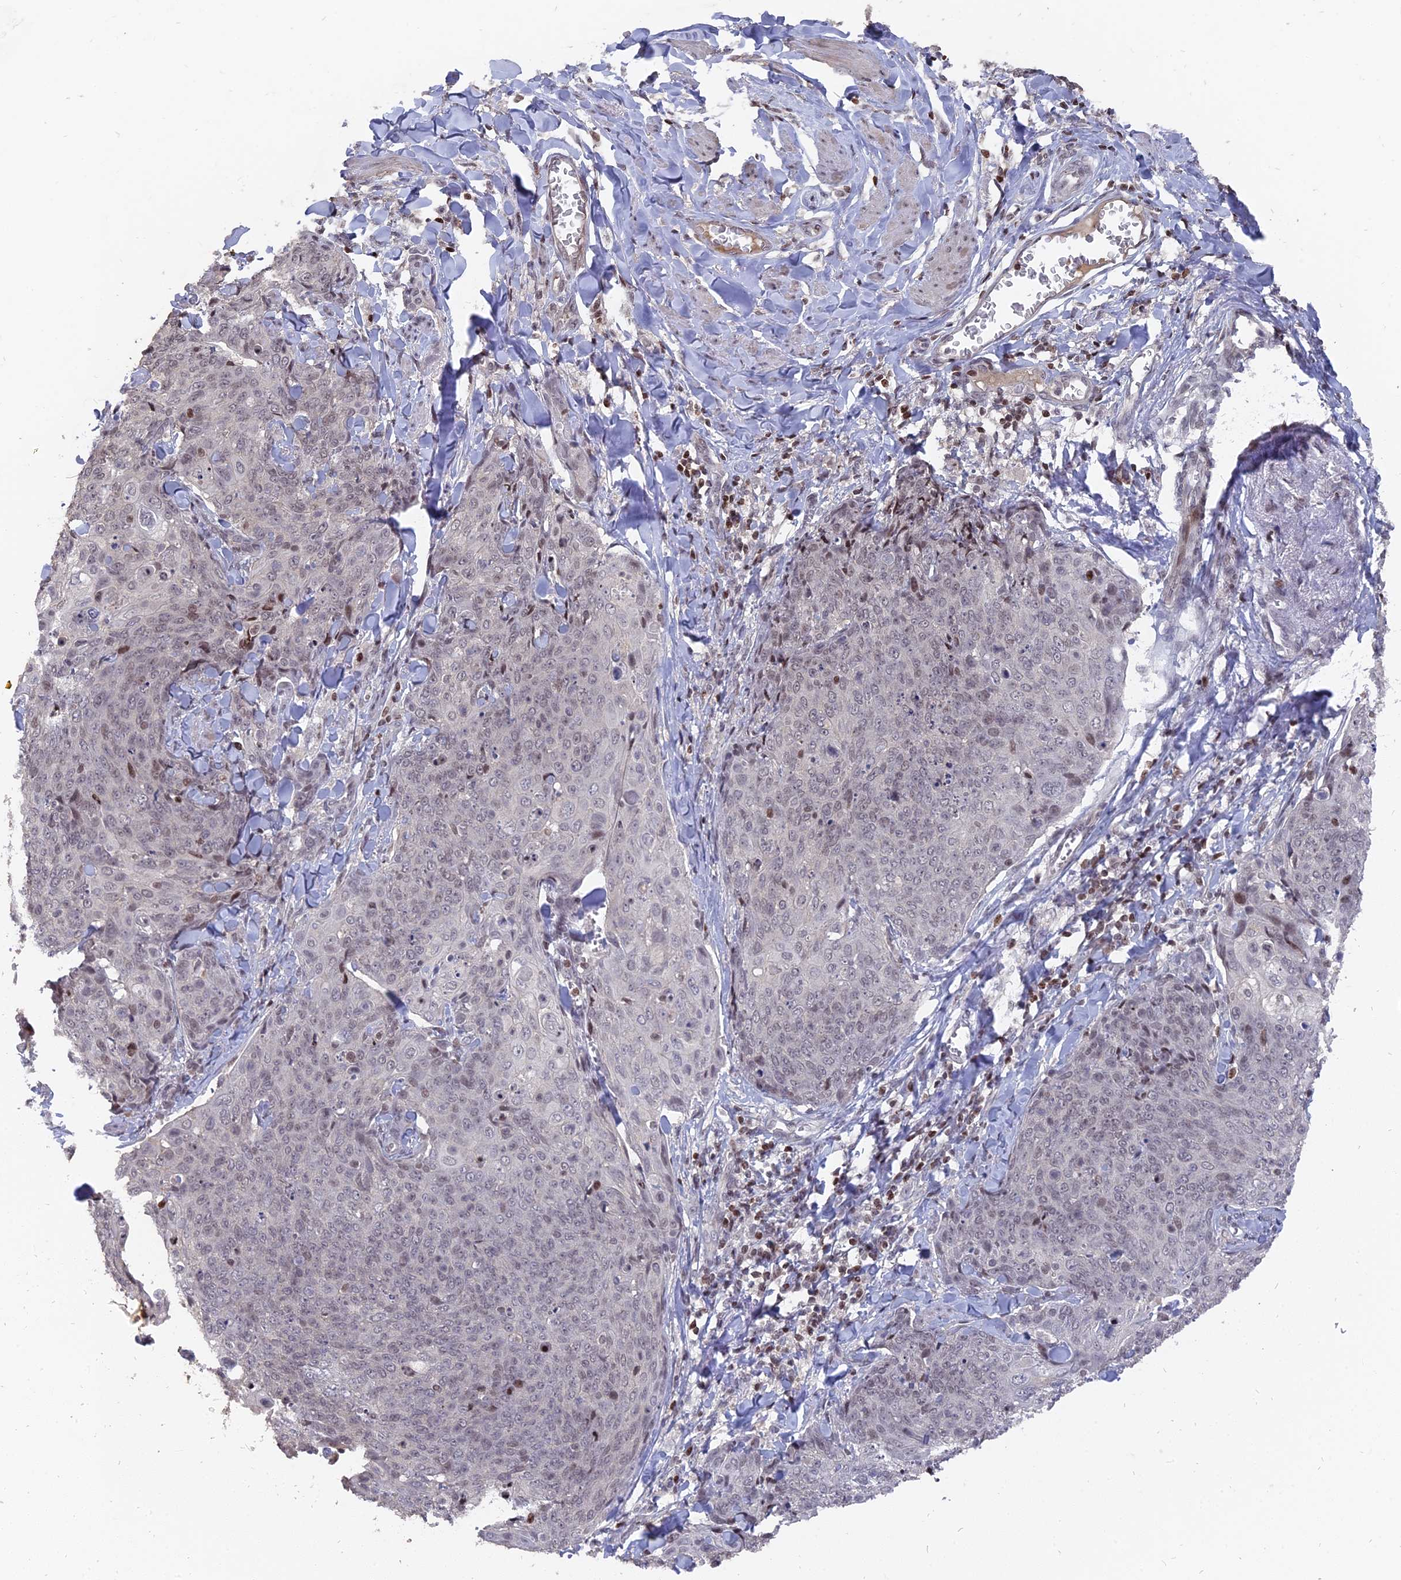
{"staining": {"intensity": "negative", "quantity": "none", "location": "none"}, "tissue": "skin cancer", "cell_type": "Tumor cells", "image_type": "cancer", "snomed": [{"axis": "morphology", "description": "Squamous cell carcinoma, NOS"}, {"axis": "topography", "description": "Skin"}, {"axis": "topography", "description": "Vulva"}], "caption": "Squamous cell carcinoma (skin) was stained to show a protein in brown. There is no significant staining in tumor cells. (IHC, brightfield microscopy, high magnification).", "gene": "NR1H3", "patient": {"sex": "female", "age": 85}}